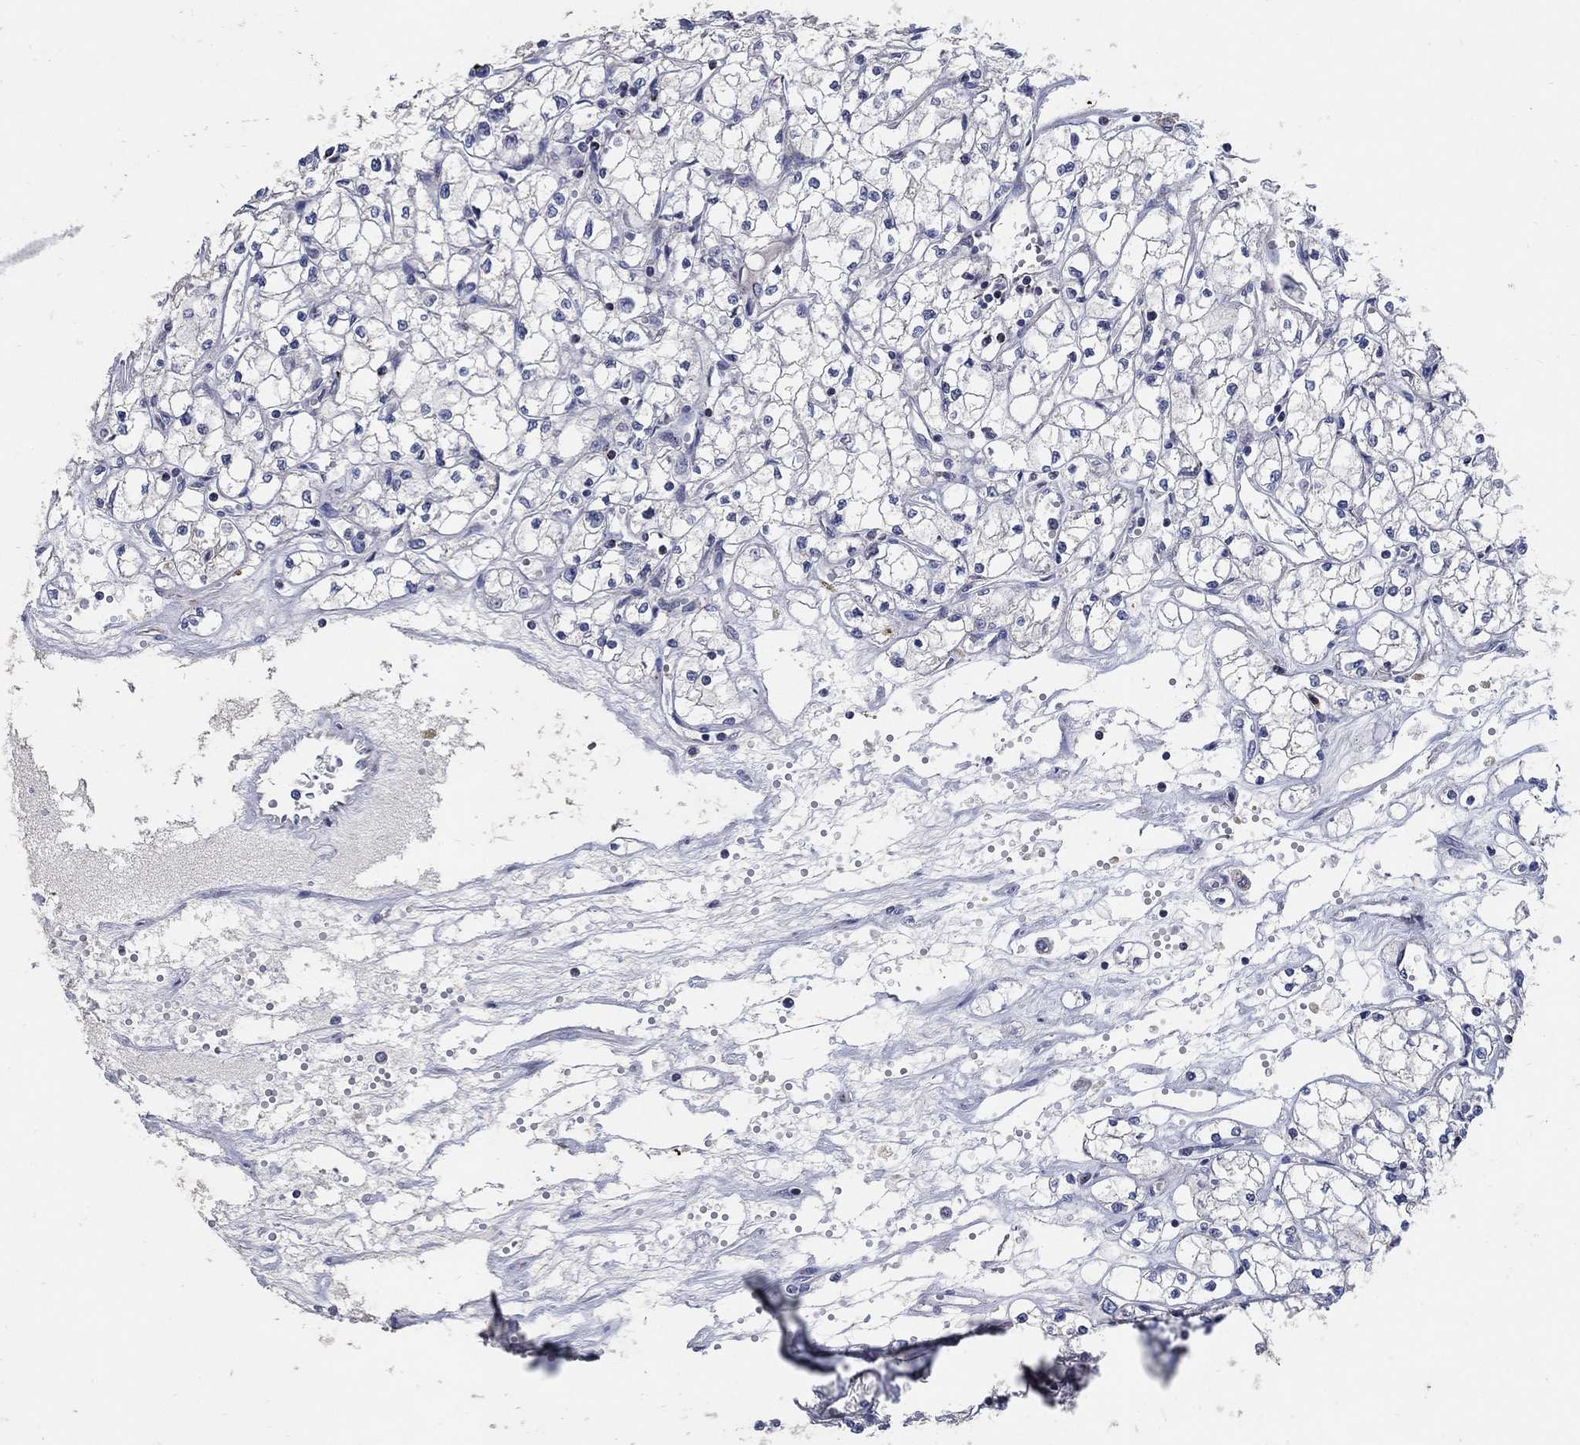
{"staining": {"intensity": "negative", "quantity": "none", "location": "none"}, "tissue": "renal cancer", "cell_type": "Tumor cells", "image_type": "cancer", "snomed": [{"axis": "morphology", "description": "Adenocarcinoma, NOS"}, {"axis": "topography", "description": "Kidney"}], "caption": "Immunohistochemistry (IHC) photomicrograph of neoplastic tissue: renal cancer (adenocarcinoma) stained with DAB reveals no significant protein positivity in tumor cells.", "gene": "HMX2", "patient": {"sex": "male", "age": 67}}